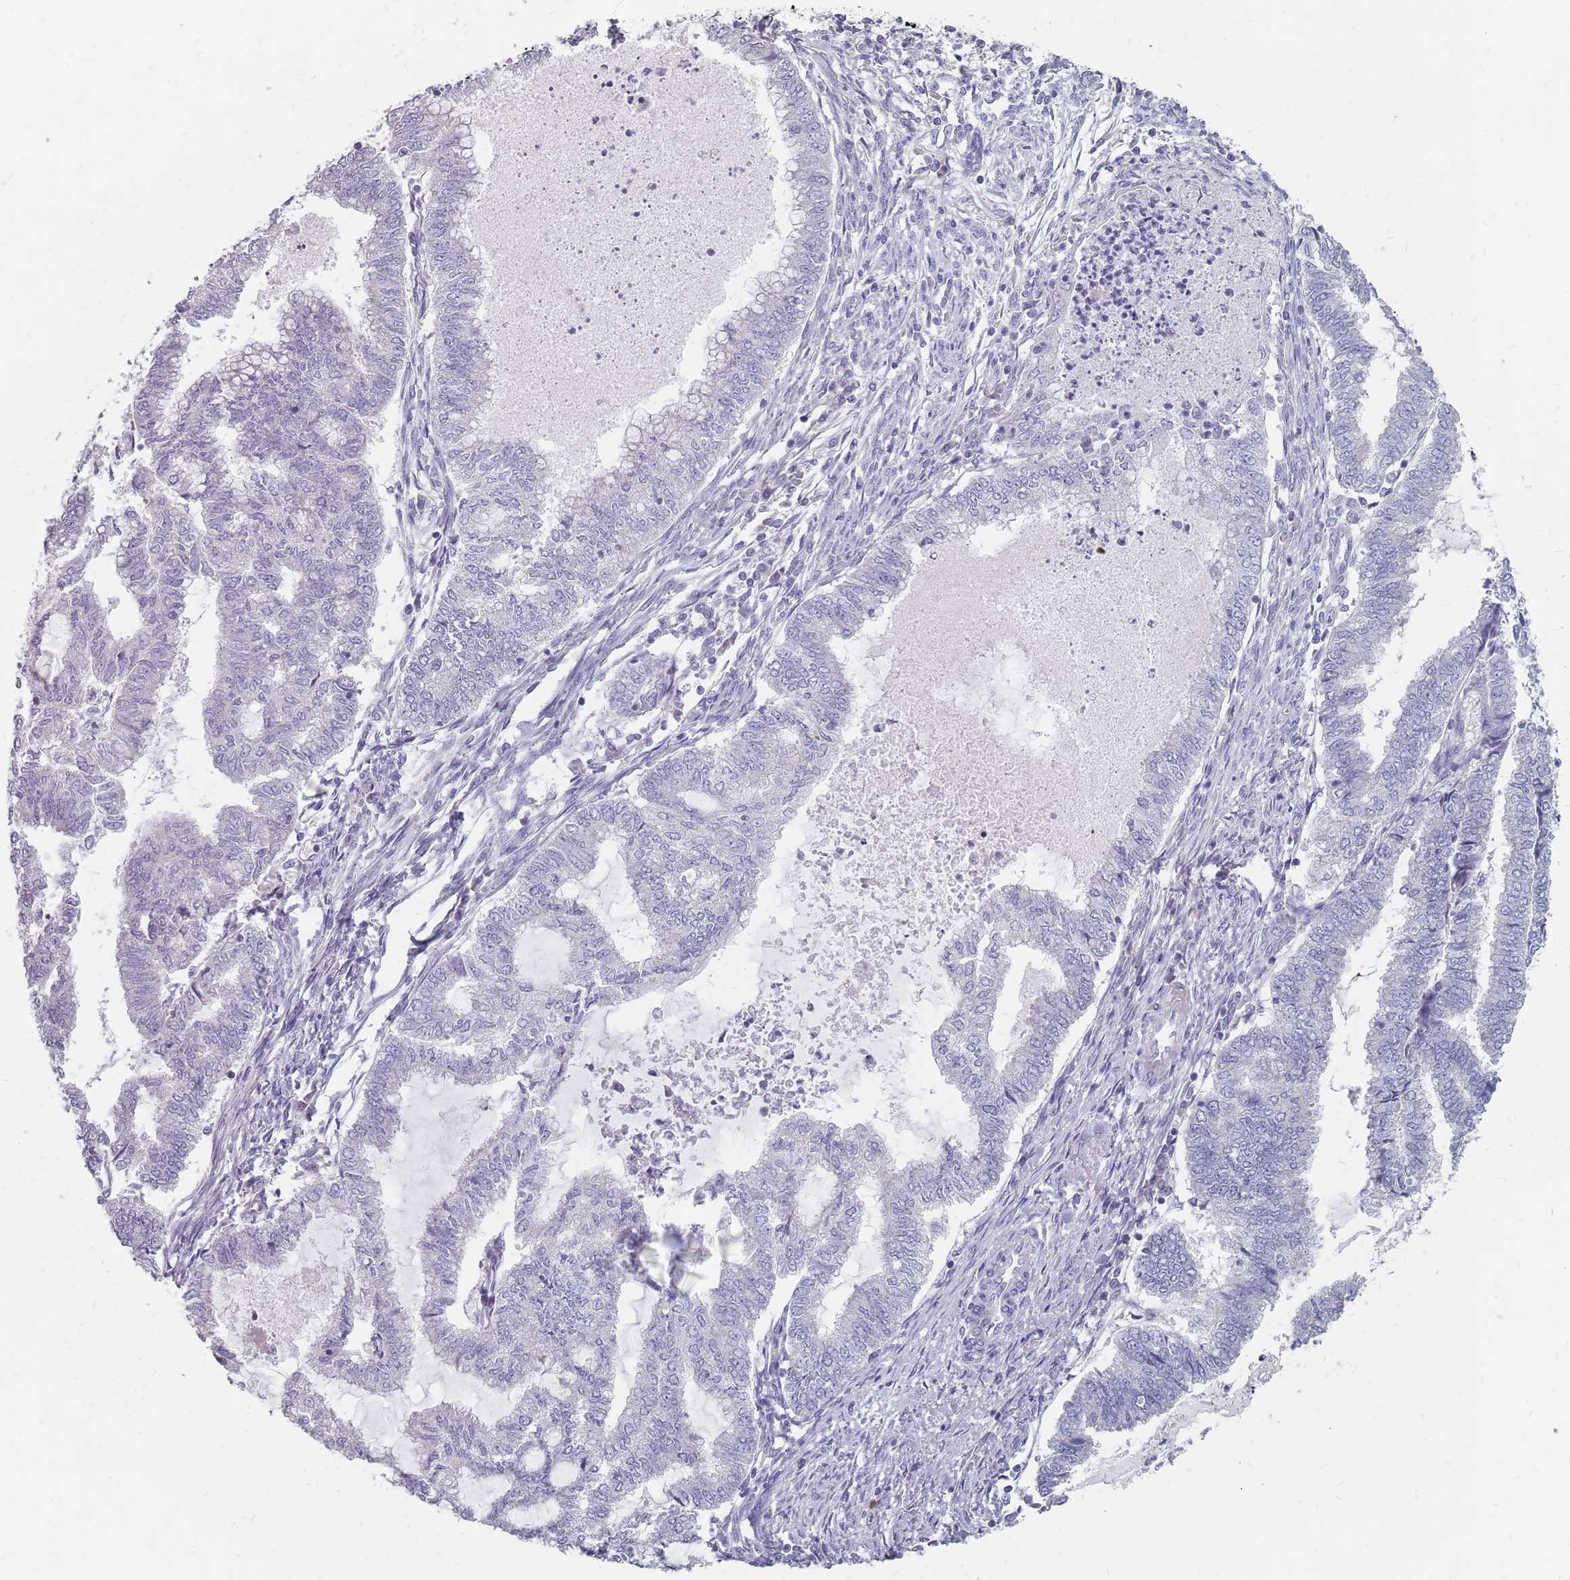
{"staining": {"intensity": "negative", "quantity": "none", "location": "none"}, "tissue": "endometrial cancer", "cell_type": "Tumor cells", "image_type": "cancer", "snomed": [{"axis": "morphology", "description": "Adenocarcinoma, NOS"}, {"axis": "topography", "description": "Endometrium"}], "caption": "High magnification brightfield microscopy of adenocarcinoma (endometrial) stained with DAB (brown) and counterstained with hematoxylin (blue): tumor cells show no significant positivity.", "gene": "CMTR2", "patient": {"sex": "female", "age": 79}}